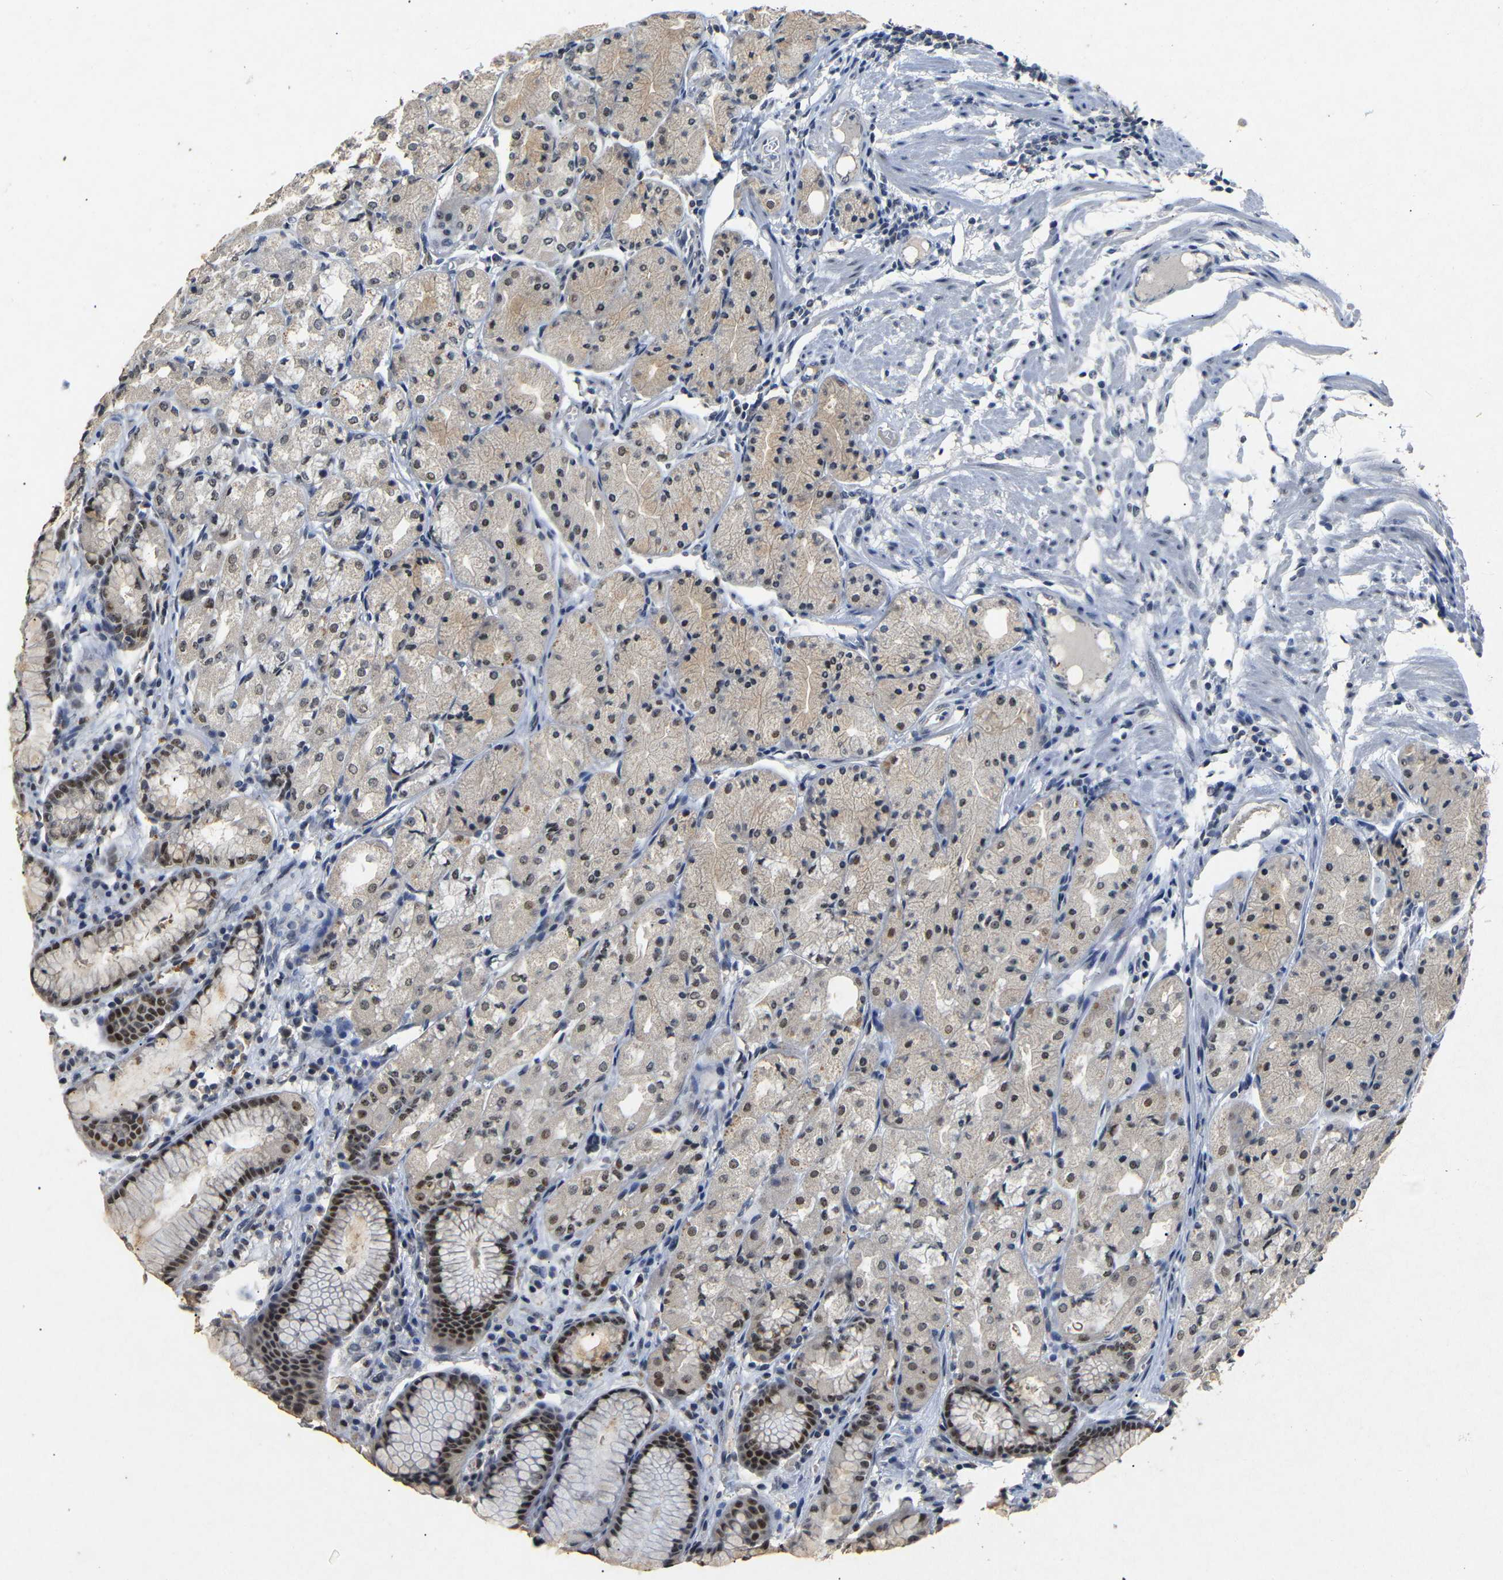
{"staining": {"intensity": "strong", "quantity": "25%-75%", "location": "nuclear"}, "tissue": "stomach", "cell_type": "Glandular cells", "image_type": "normal", "snomed": [{"axis": "morphology", "description": "Normal tissue, NOS"}, {"axis": "topography", "description": "Stomach, upper"}], "caption": "Glandular cells display high levels of strong nuclear expression in about 25%-75% of cells in benign human stomach. (DAB IHC with brightfield microscopy, high magnification).", "gene": "PARN", "patient": {"sex": "male", "age": 72}}